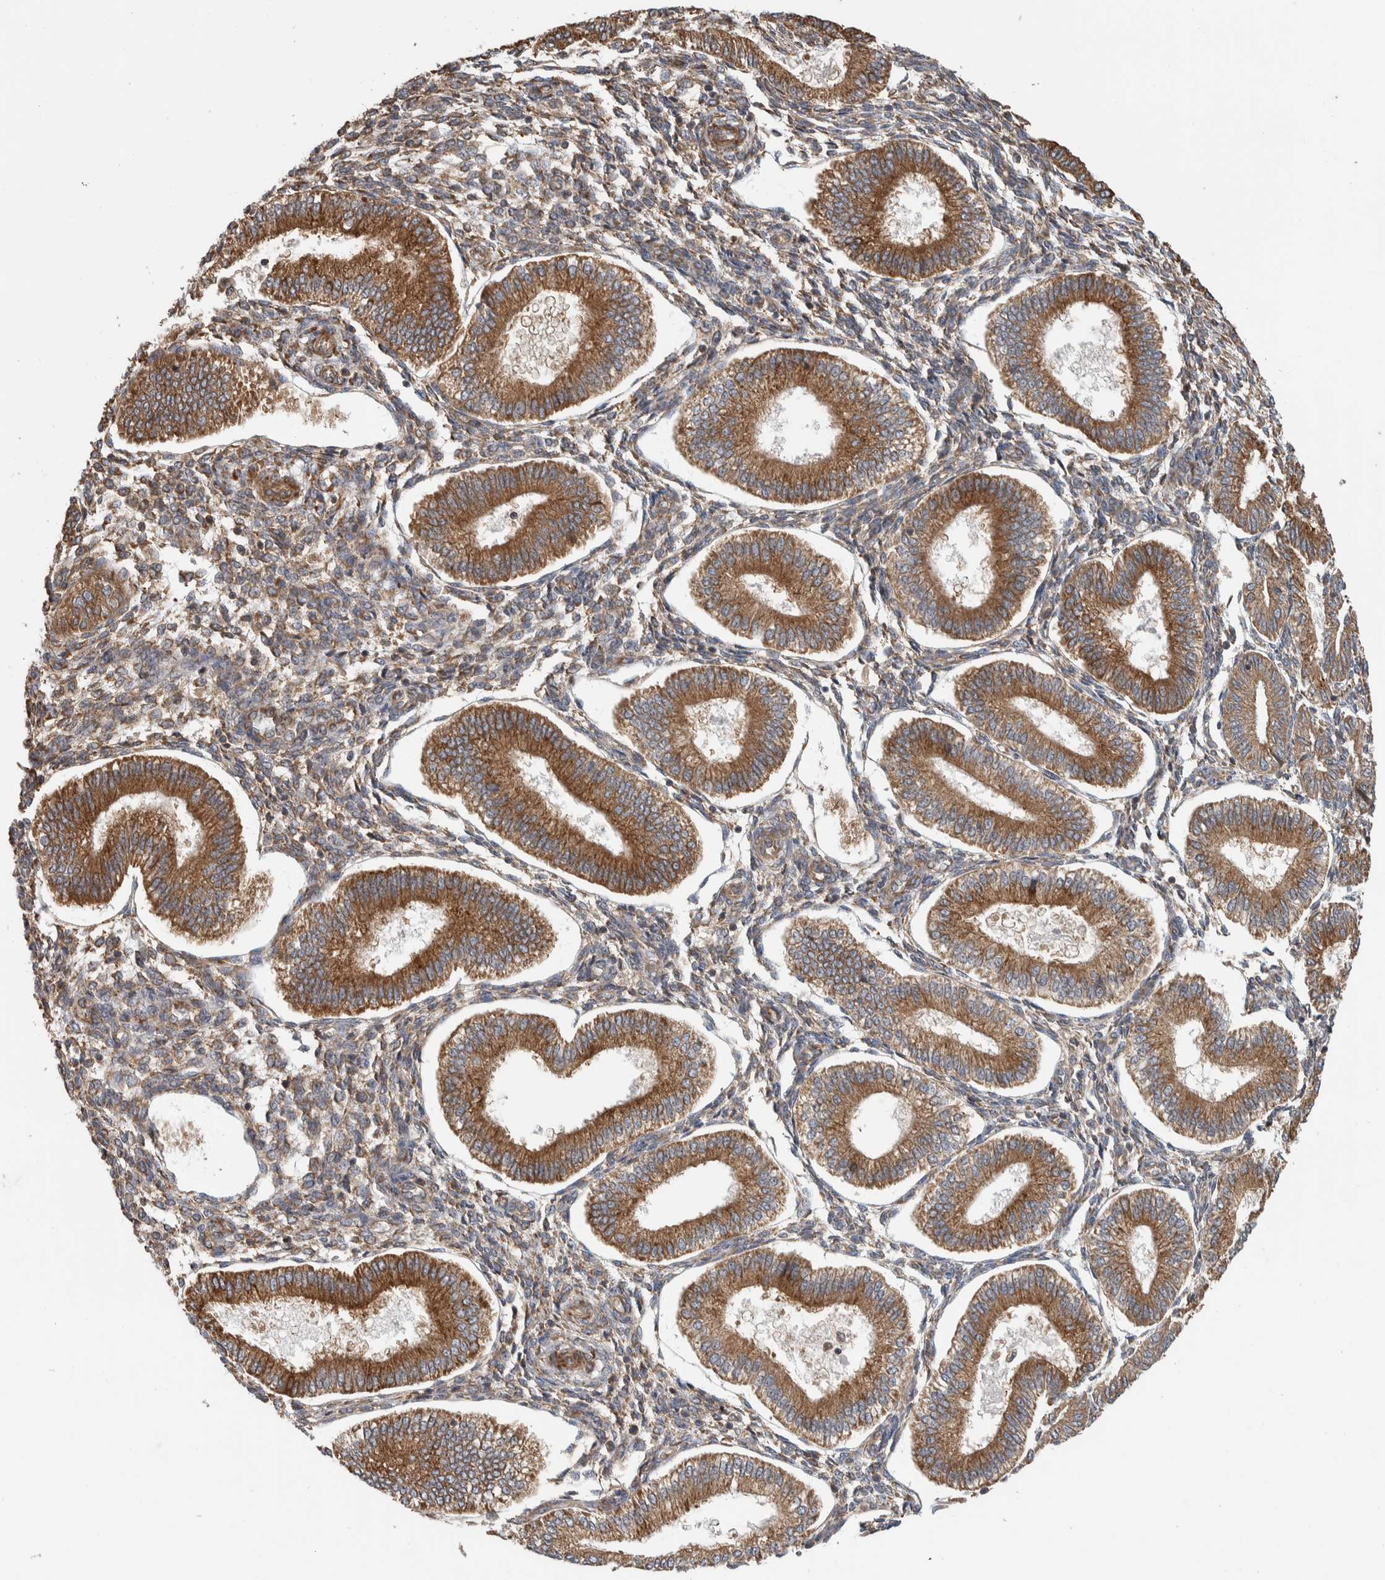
{"staining": {"intensity": "moderate", "quantity": ">75%", "location": "cytoplasmic/membranous"}, "tissue": "endometrium", "cell_type": "Cells in endometrial stroma", "image_type": "normal", "snomed": [{"axis": "morphology", "description": "Normal tissue, NOS"}, {"axis": "topography", "description": "Endometrium"}], "caption": "The photomicrograph exhibits a brown stain indicating the presence of a protein in the cytoplasmic/membranous of cells in endometrial stroma in endometrium.", "gene": "EIF3H", "patient": {"sex": "female", "age": 39}}